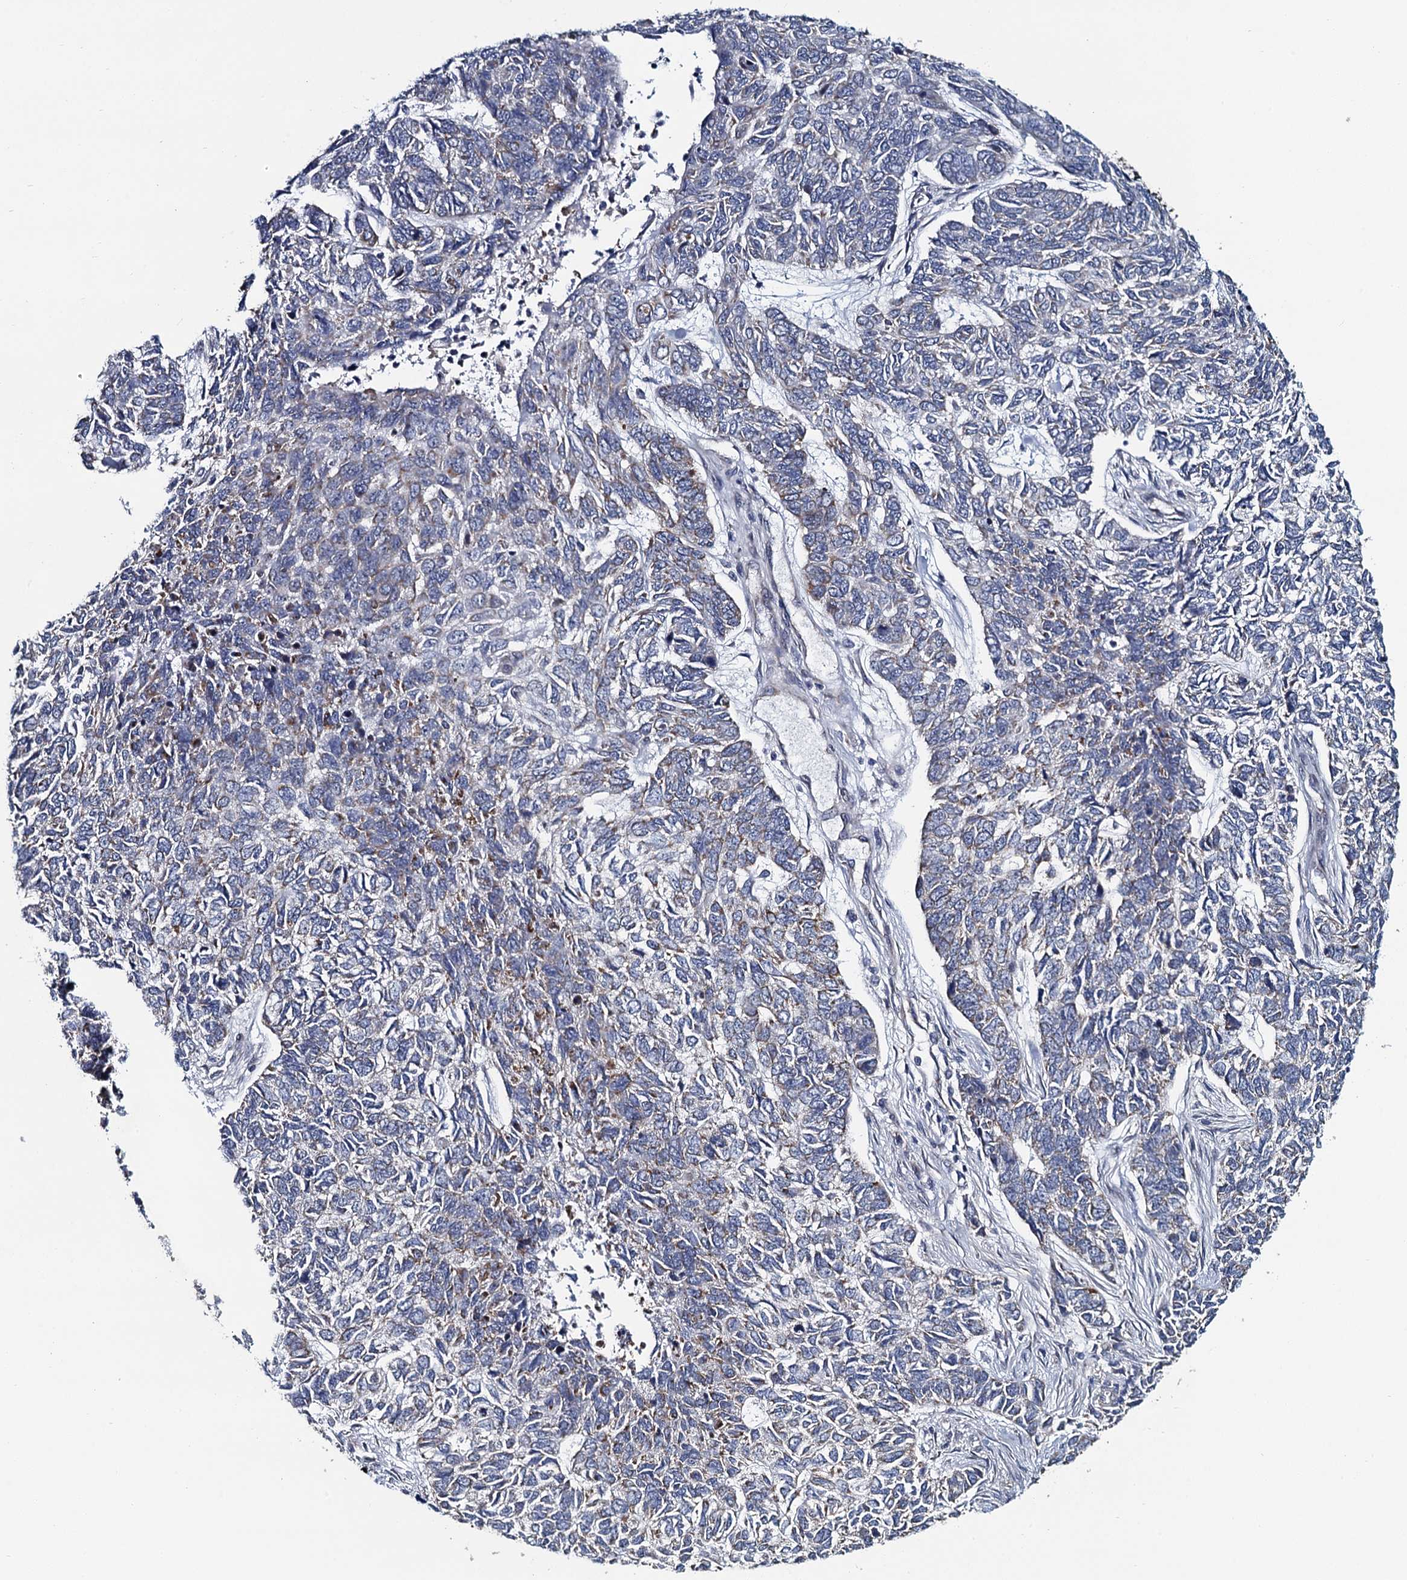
{"staining": {"intensity": "negative", "quantity": "none", "location": "none"}, "tissue": "skin cancer", "cell_type": "Tumor cells", "image_type": "cancer", "snomed": [{"axis": "morphology", "description": "Basal cell carcinoma"}, {"axis": "topography", "description": "Skin"}], "caption": "Skin cancer was stained to show a protein in brown. There is no significant positivity in tumor cells.", "gene": "KCTD4", "patient": {"sex": "female", "age": 65}}